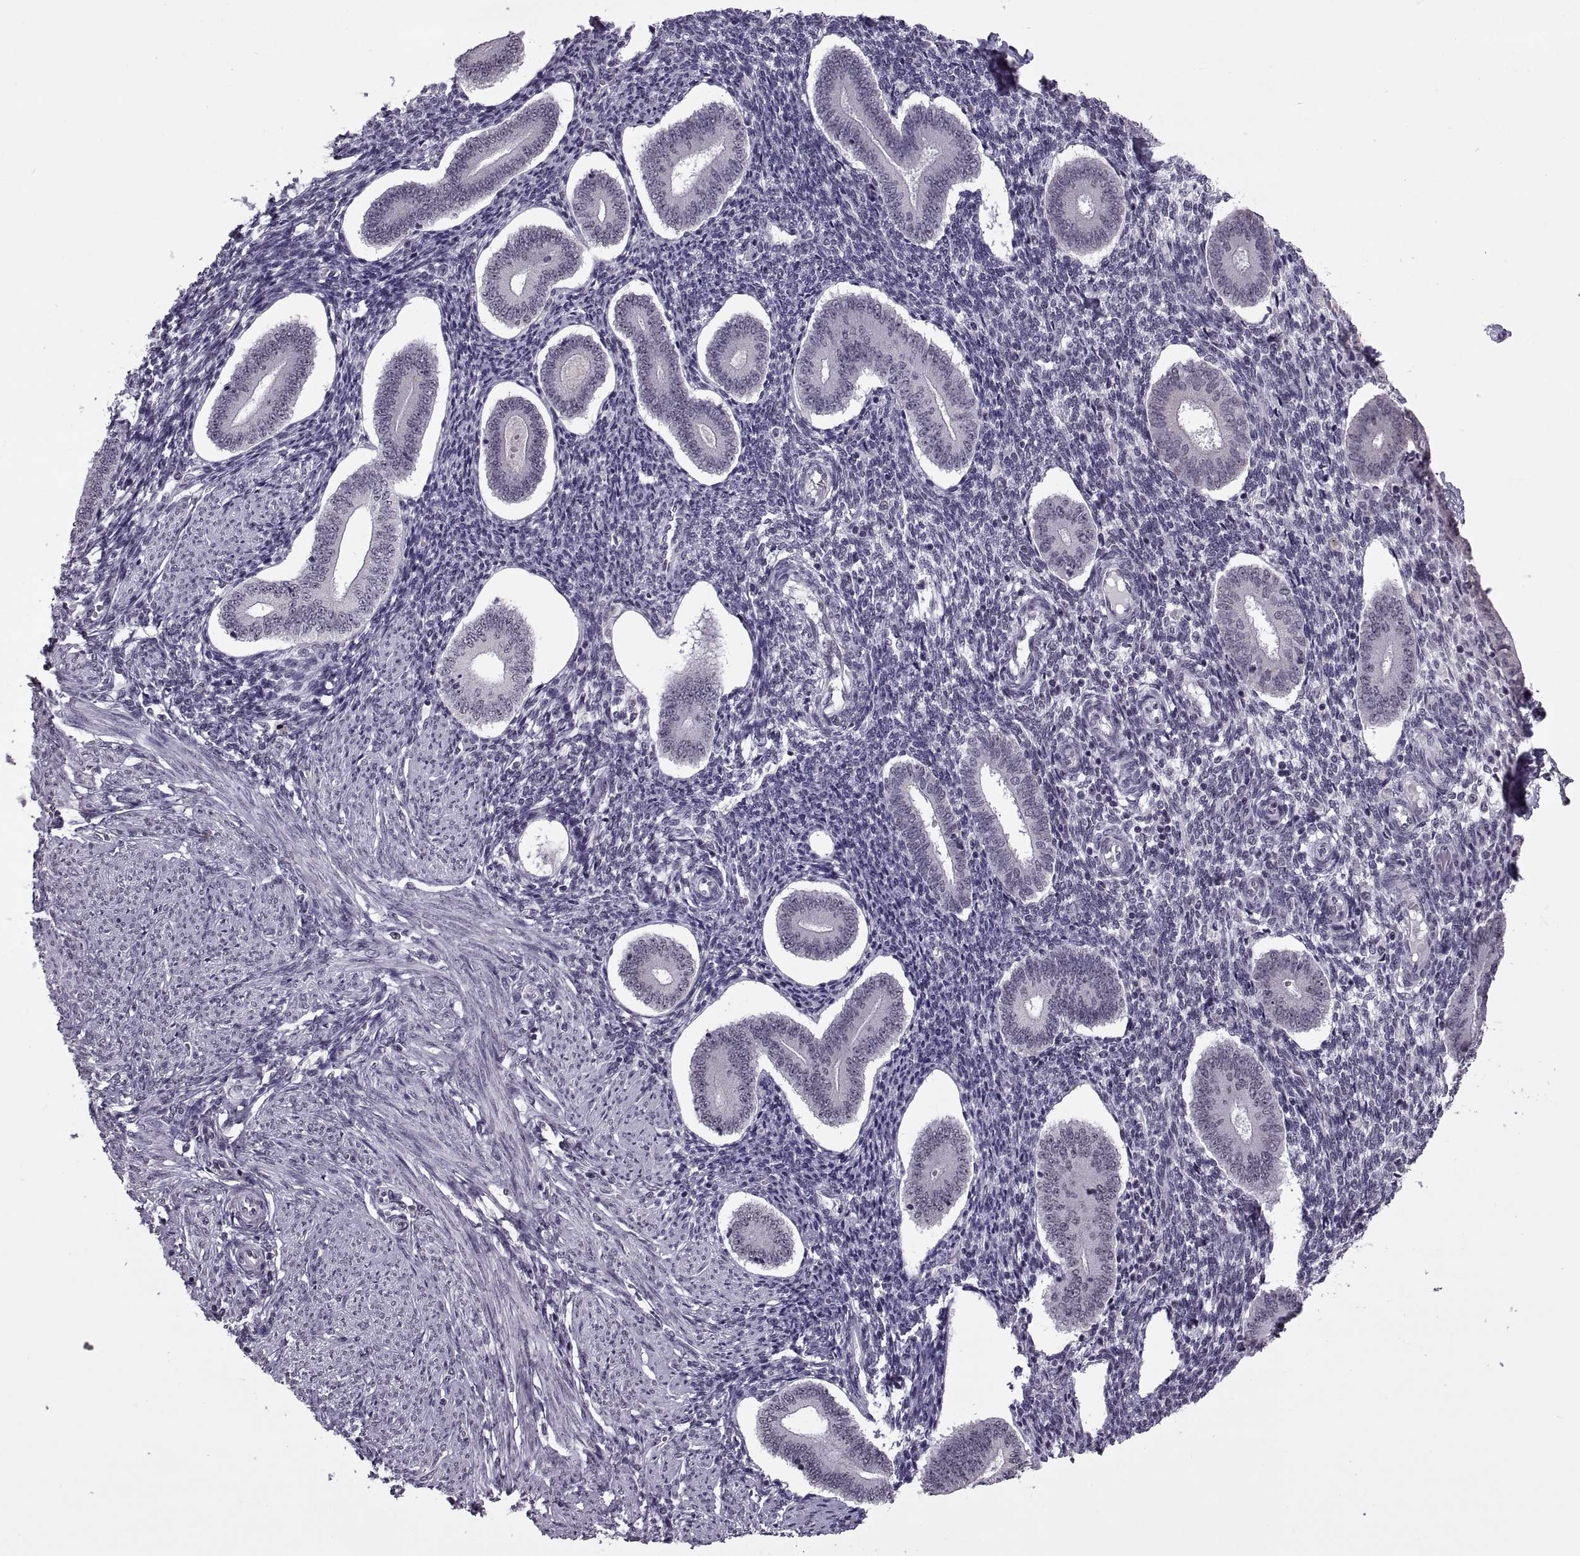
{"staining": {"intensity": "negative", "quantity": "none", "location": "none"}, "tissue": "endometrium", "cell_type": "Cells in endometrial stroma", "image_type": "normal", "snomed": [{"axis": "morphology", "description": "Normal tissue, NOS"}, {"axis": "topography", "description": "Endometrium"}], "caption": "Immunohistochemical staining of normal human endometrium demonstrates no significant positivity in cells in endometrial stroma. (Brightfield microscopy of DAB immunohistochemistry at high magnification).", "gene": "OTP", "patient": {"sex": "female", "age": 40}}